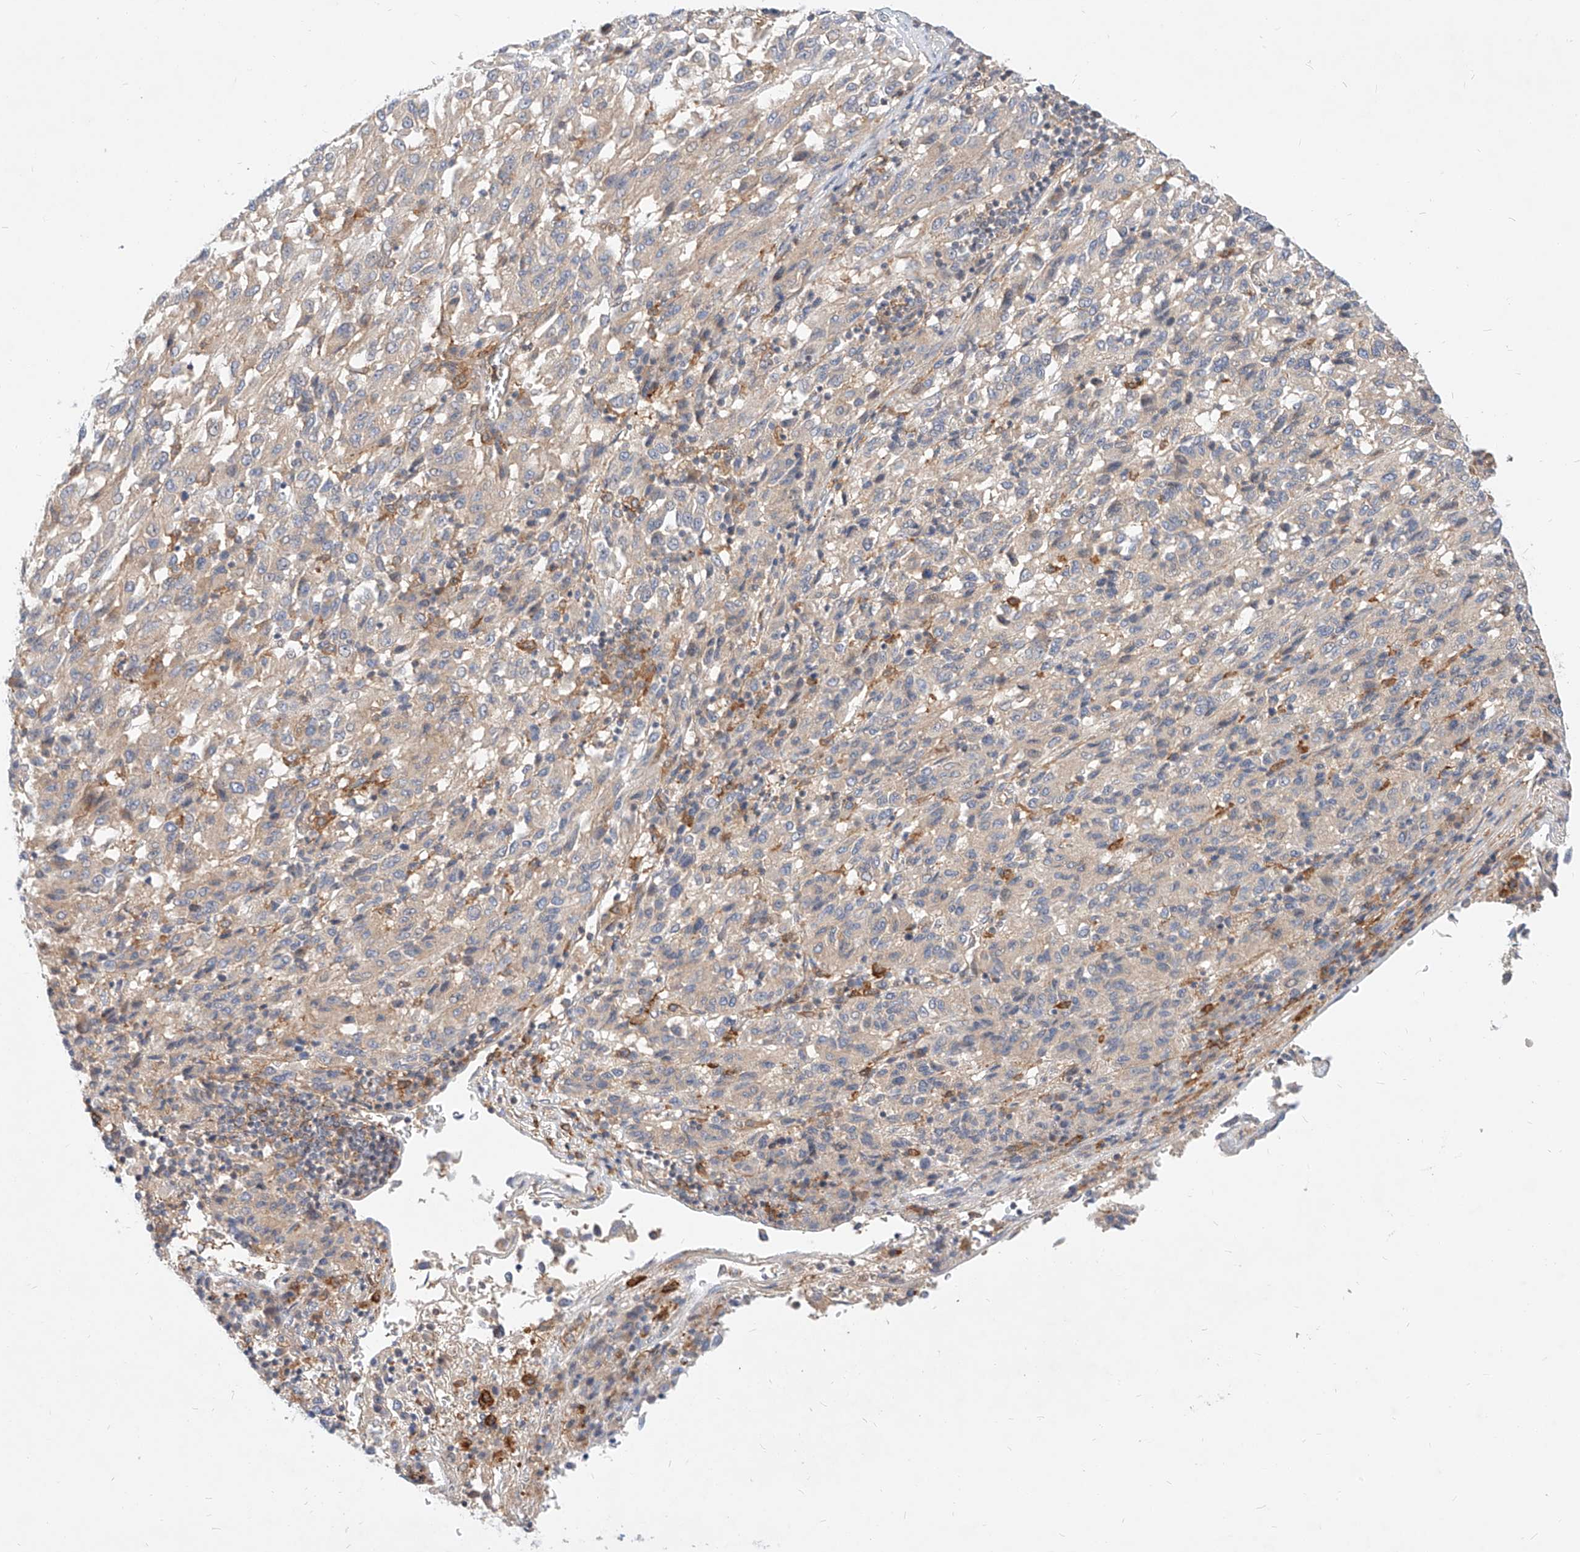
{"staining": {"intensity": "negative", "quantity": "none", "location": "none"}, "tissue": "melanoma", "cell_type": "Tumor cells", "image_type": "cancer", "snomed": [{"axis": "morphology", "description": "Malignant melanoma, Metastatic site"}, {"axis": "topography", "description": "Lung"}], "caption": "Human malignant melanoma (metastatic site) stained for a protein using IHC displays no expression in tumor cells.", "gene": "NFAM1", "patient": {"sex": "male", "age": 64}}